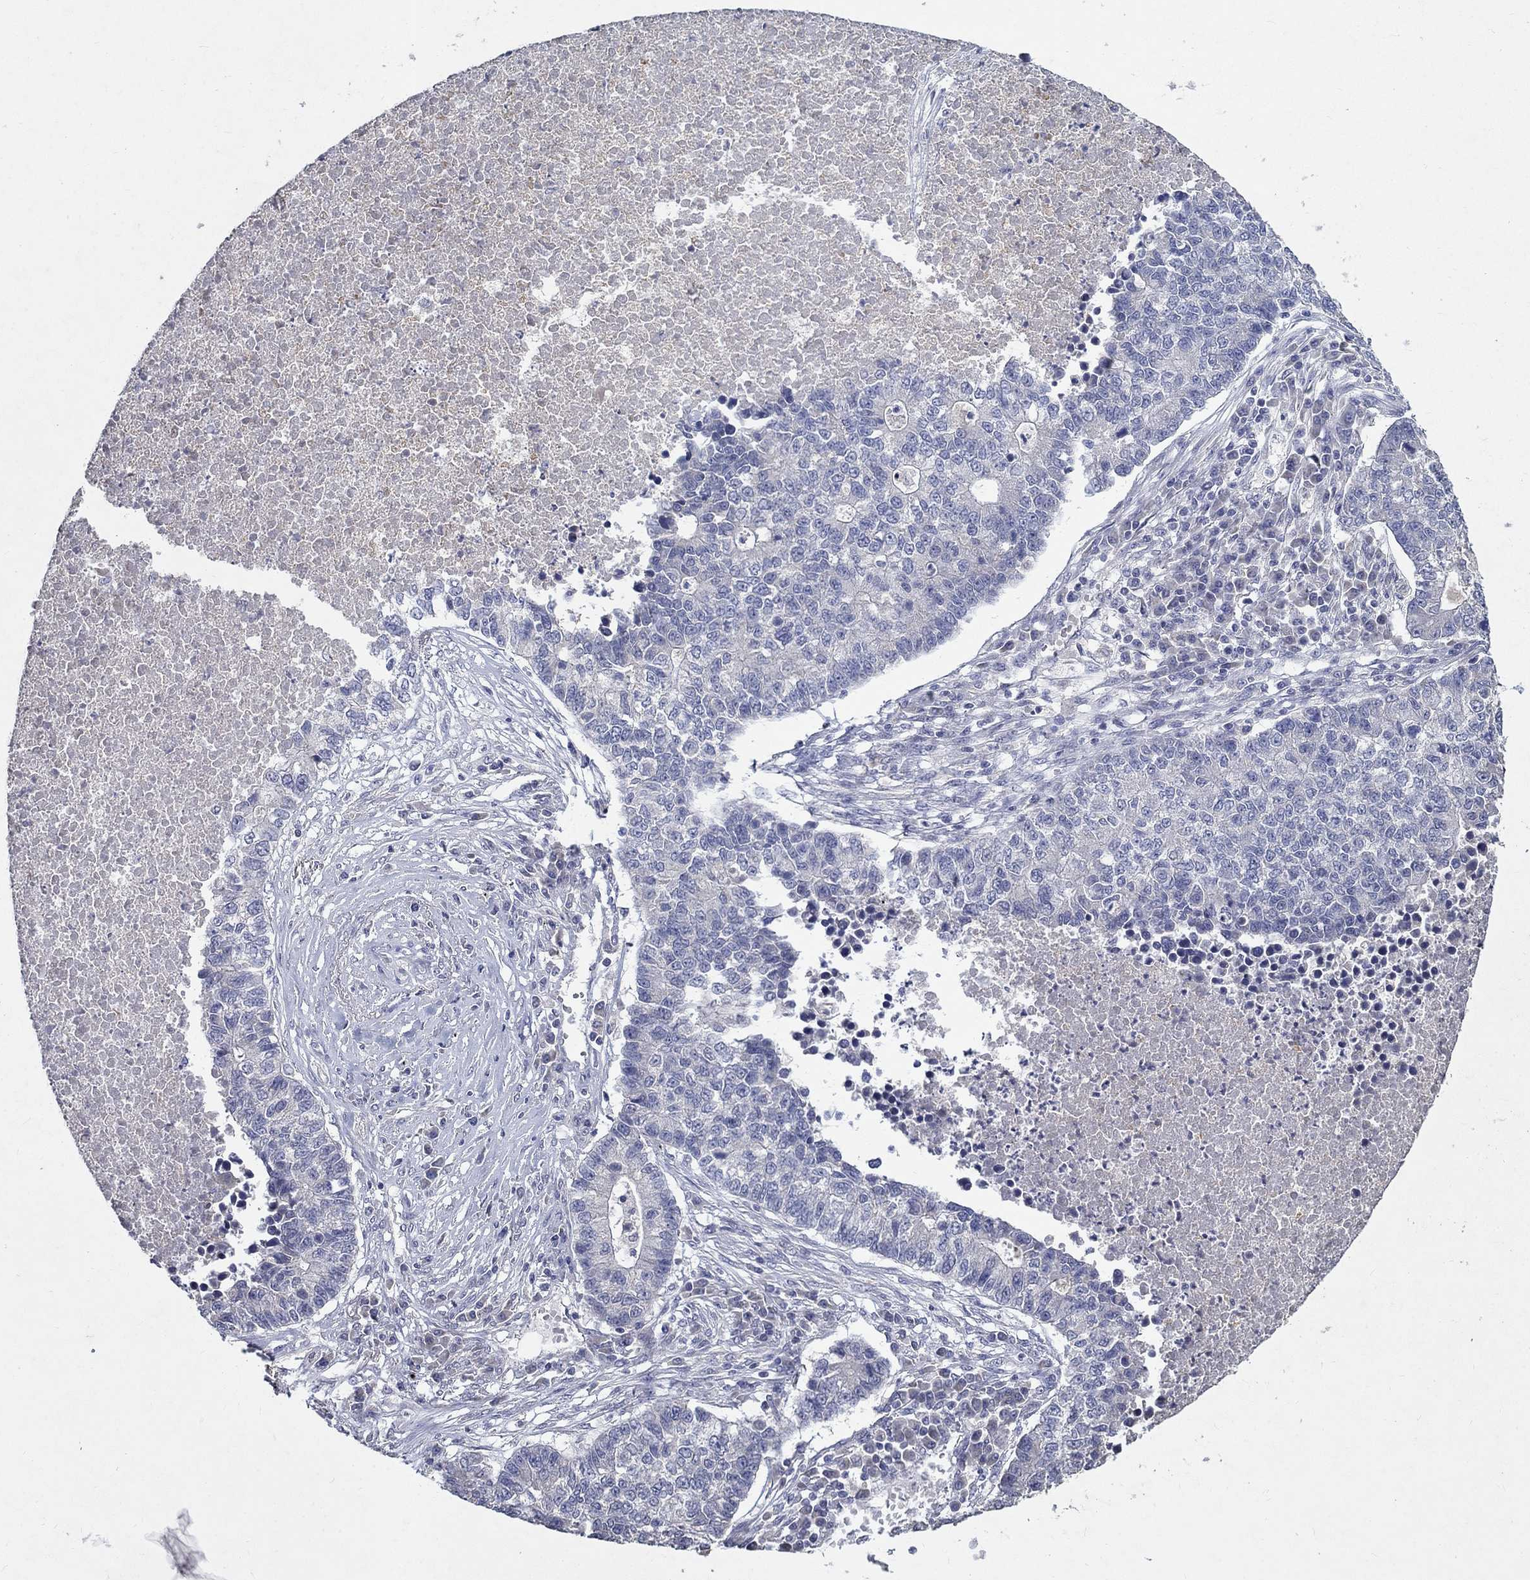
{"staining": {"intensity": "negative", "quantity": "none", "location": "none"}, "tissue": "lung cancer", "cell_type": "Tumor cells", "image_type": "cancer", "snomed": [{"axis": "morphology", "description": "Adenocarcinoma, NOS"}, {"axis": "topography", "description": "Lung"}], "caption": "An immunohistochemistry (IHC) histopathology image of lung adenocarcinoma is shown. There is no staining in tumor cells of lung adenocarcinoma.", "gene": "PROZ", "patient": {"sex": "male", "age": 57}}